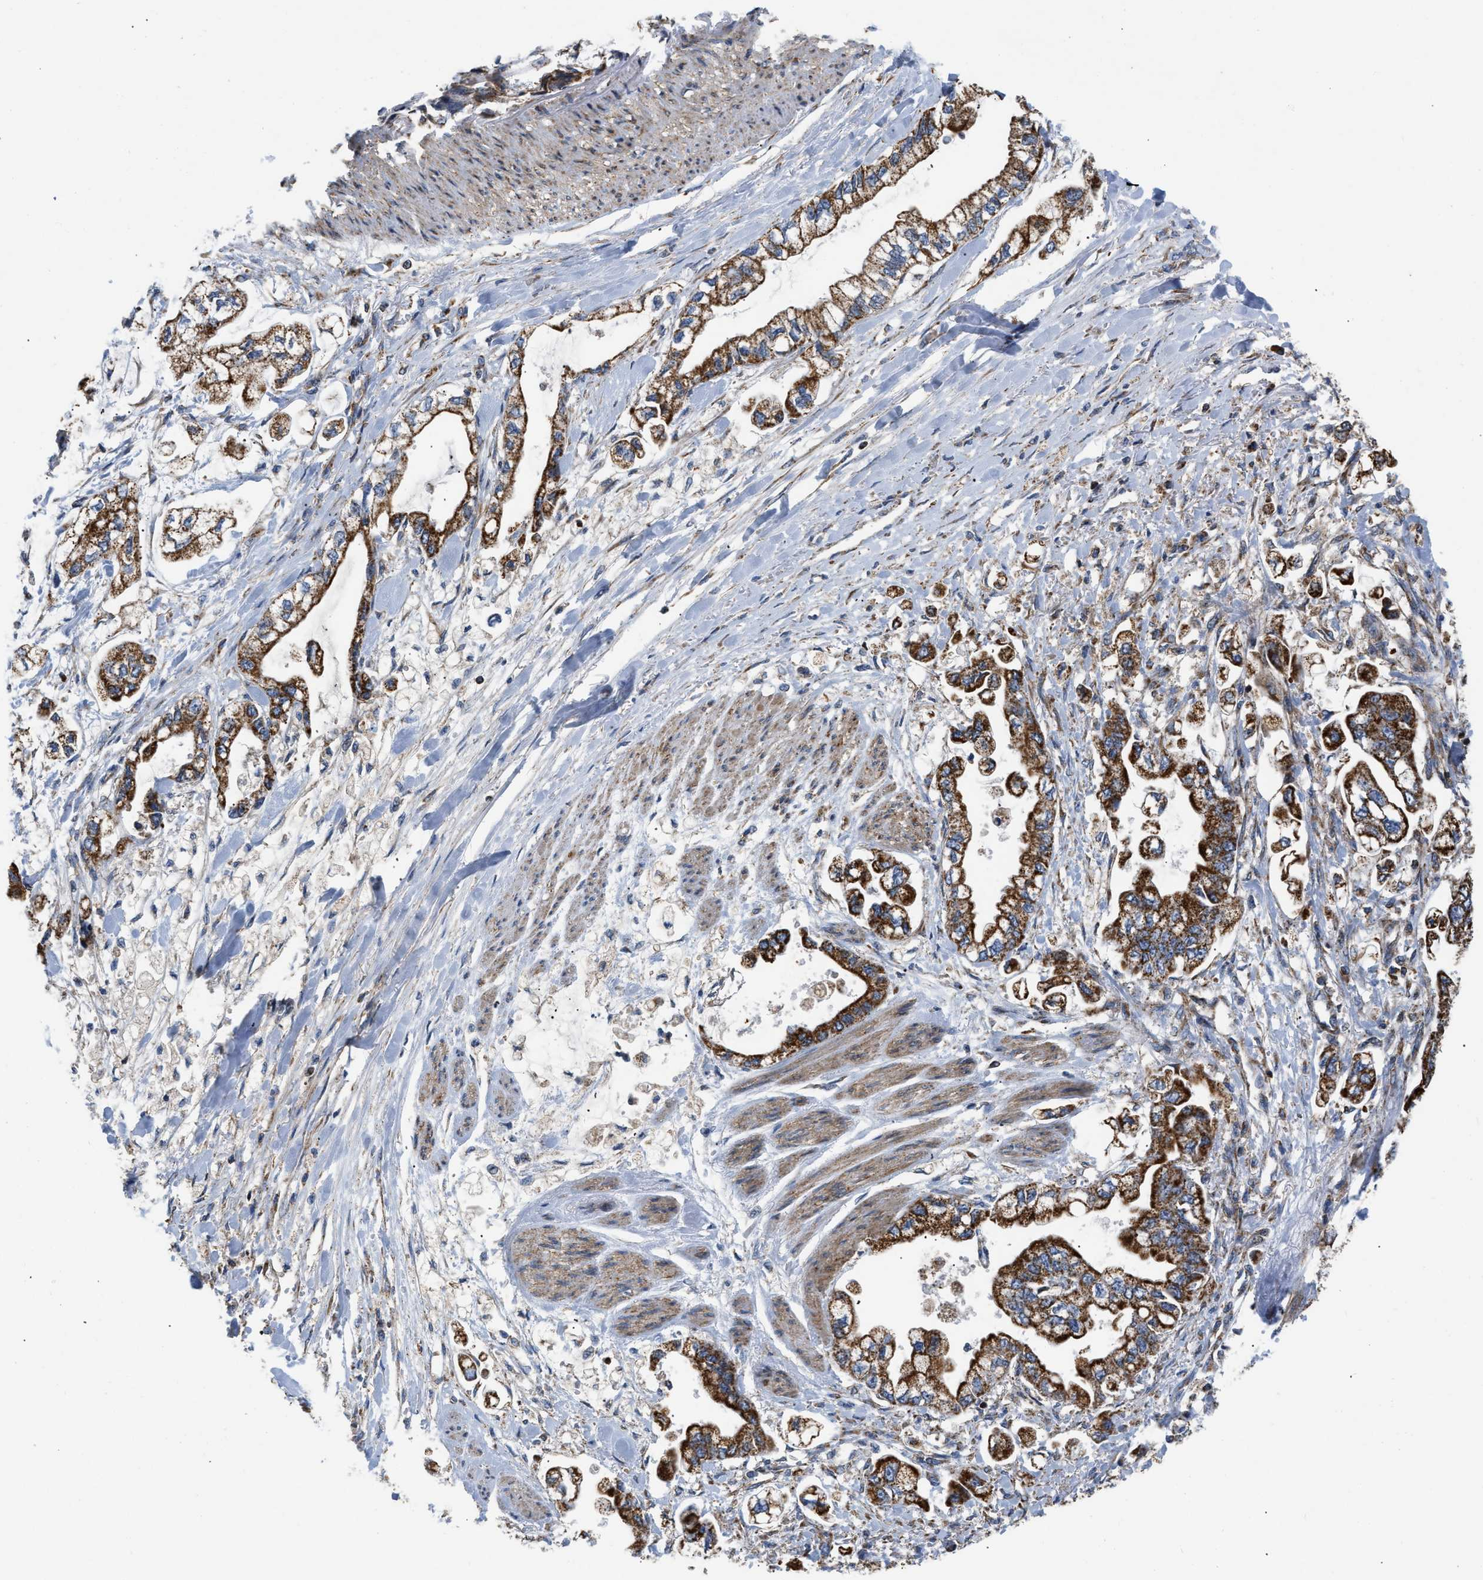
{"staining": {"intensity": "strong", "quantity": ">75%", "location": "cytoplasmic/membranous"}, "tissue": "stomach cancer", "cell_type": "Tumor cells", "image_type": "cancer", "snomed": [{"axis": "morphology", "description": "Normal tissue, NOS"}, {"axis": "morphology", "description": "Adenocarcinoma, NOS"}, {"axis": "topography", "description": "Stomach"}], "caption": "Tumor cells demonstrate high levels of strong cytoplasmic/membranous staining in approximately >75% of cells in human adenocarcinoma (stomach). (DAB IHC with brightfield microscopy, high magnification).", "gene": "OPTN", "patient": {"sex": "male", "age": 62}}